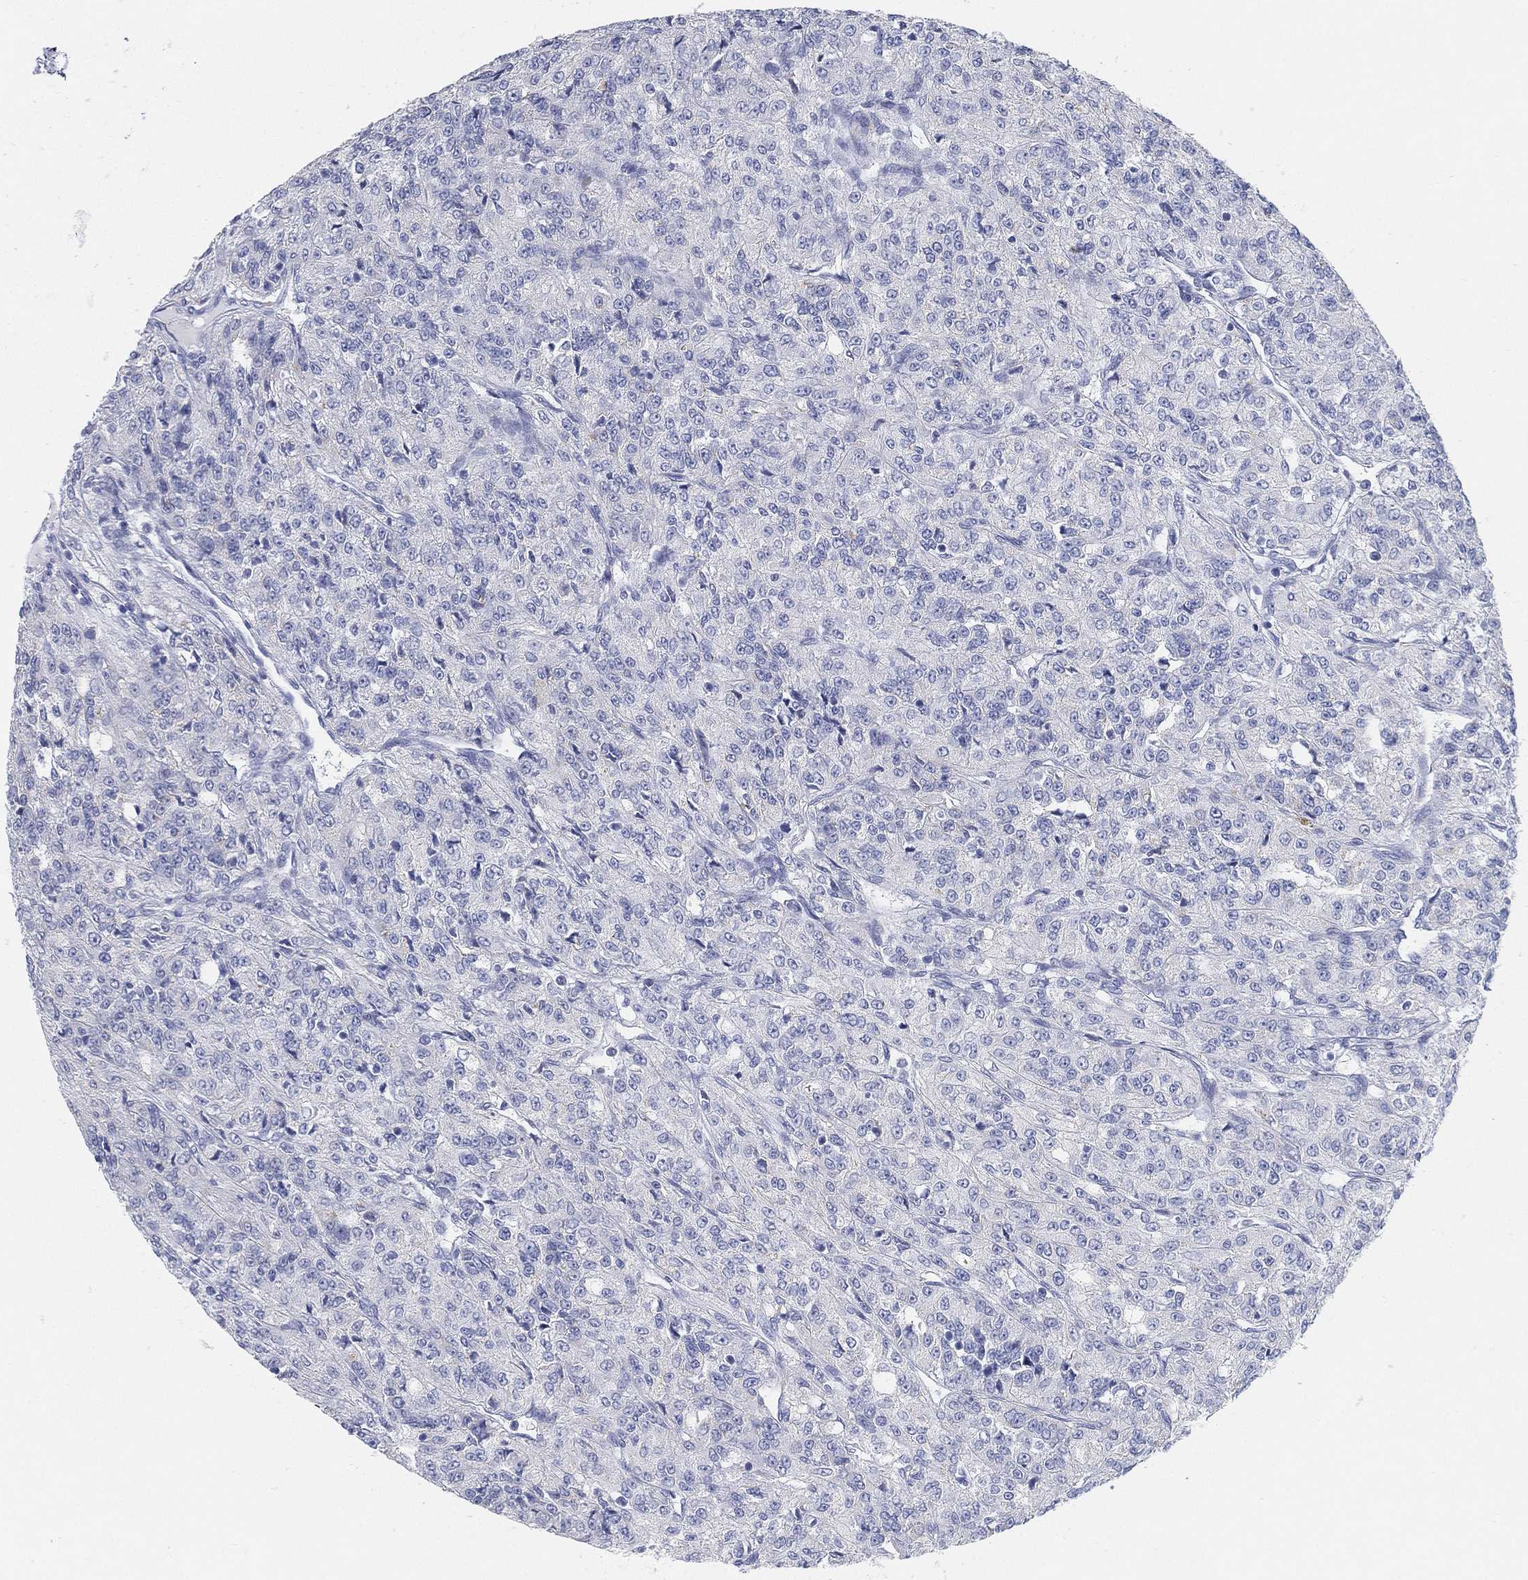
{"staining": {"intensity": "negative", "quantity": "none", "location": "none"}, "tissue": "renal cancer", "cell_type": "Tumor cells", "image_type": "cancer", "snomed": [{"axis": "morphology", "description": "Adenocarcinoma, NOS"}, {"axis": "topography", "description": "Kidney"}], "caption": "A micrograph of renal cancer stained for a protein exhibits no brown staining in tumor cells.", "gene": "GPR61", "patient": {"sex": "female", "age": 63}}